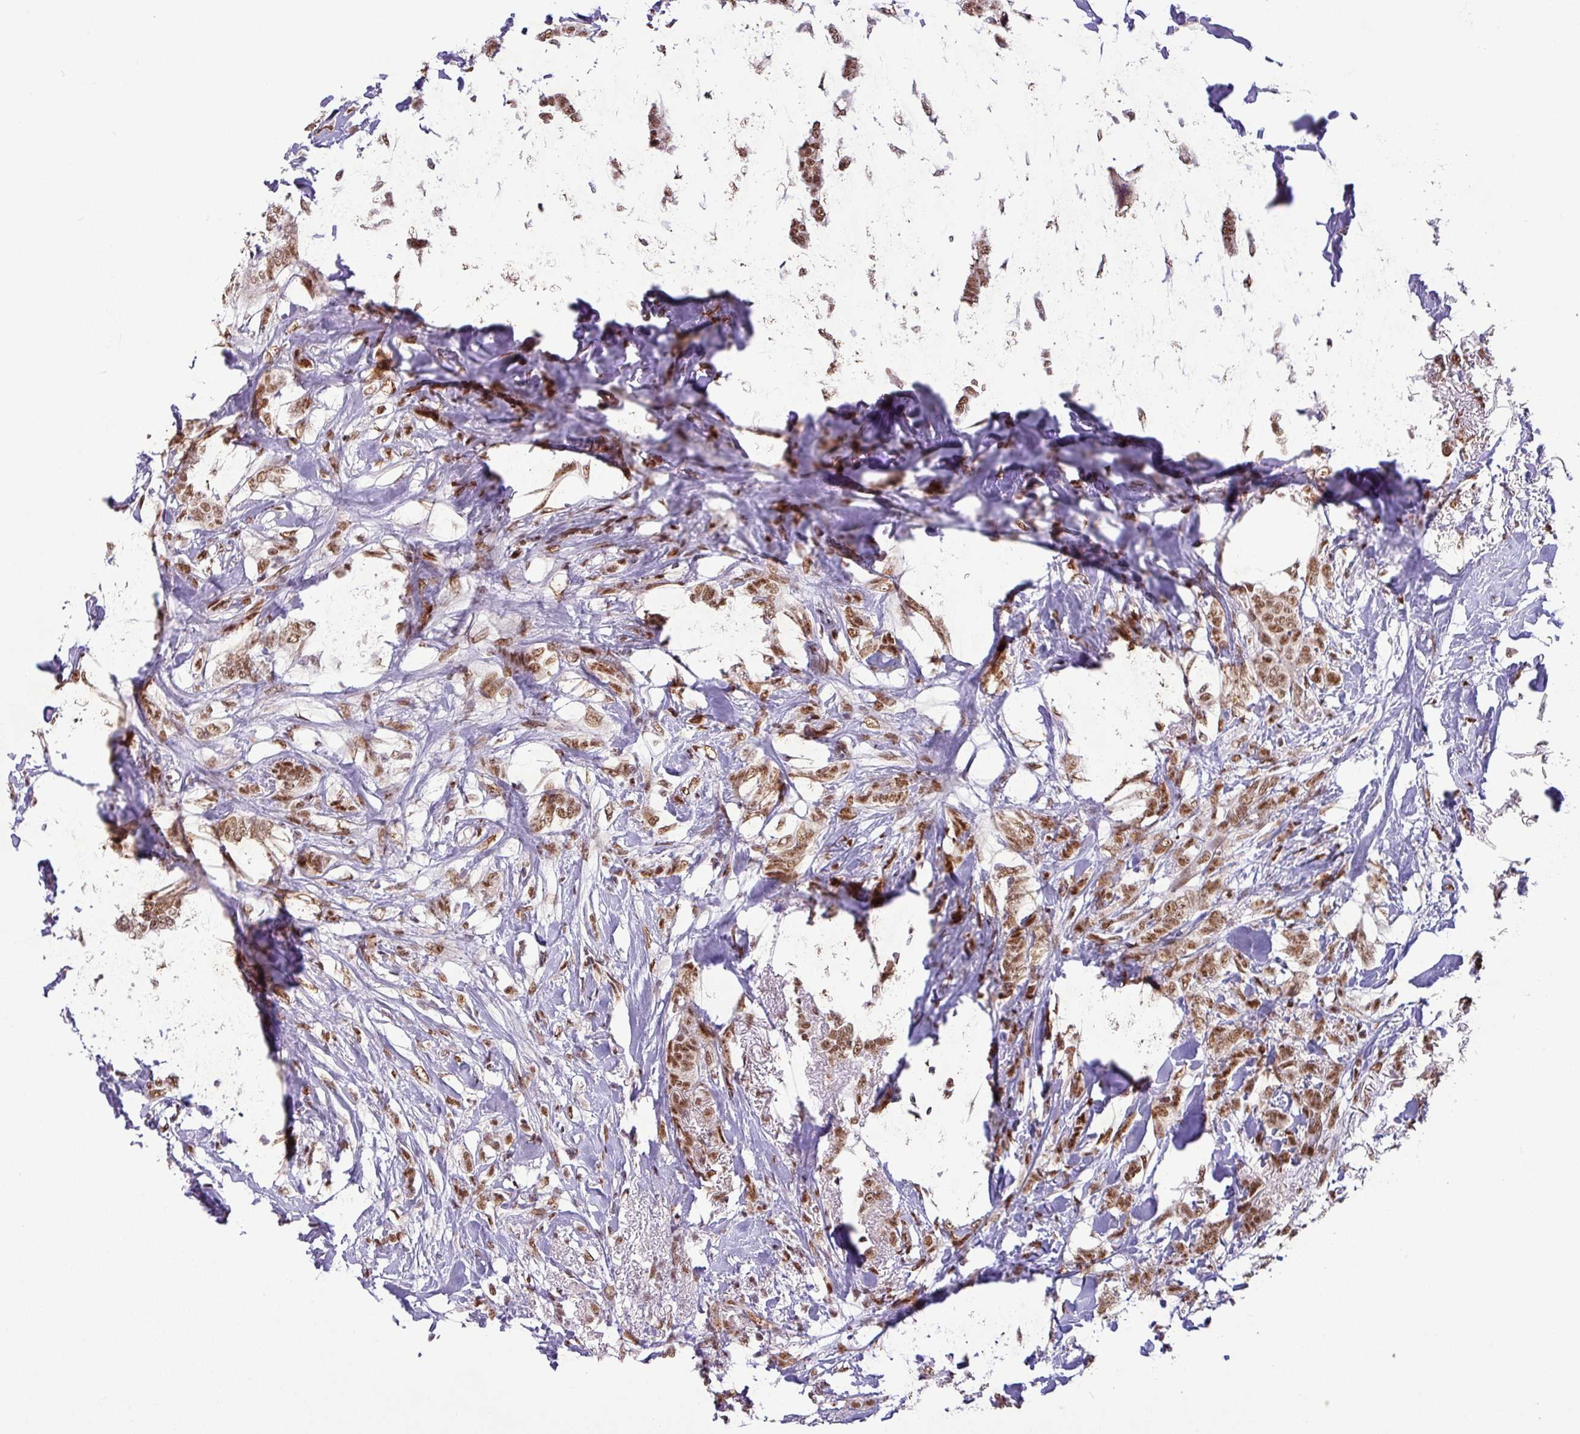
{"staining": {"intensity": "moderate", "quantity": ">75%", "location": "nuclear"}, "tissue": "breast cancer", "cell_type": "Tumor cells", "image_type": "cancer", "snomed": [{"axis": "morphology", "description": "Duct carcinoma"}, {"axis": "topography", "description": "Breast"}], "caption": "IHC staining of breast cancer (infiltrating ductal carcinoma), which demonstrates medium levels of moderate nuclear expression in approximately >75% of tumor cells indicating moderate nuclear protein expression. The staining was performed using DAB (3,3'-diaminobenzidine) (brown) for protein detection and nuclei were counterstained in hematoxylin (blue).", "gene": "SRSF2", "patient": {"sex": "female", "age": 72}}